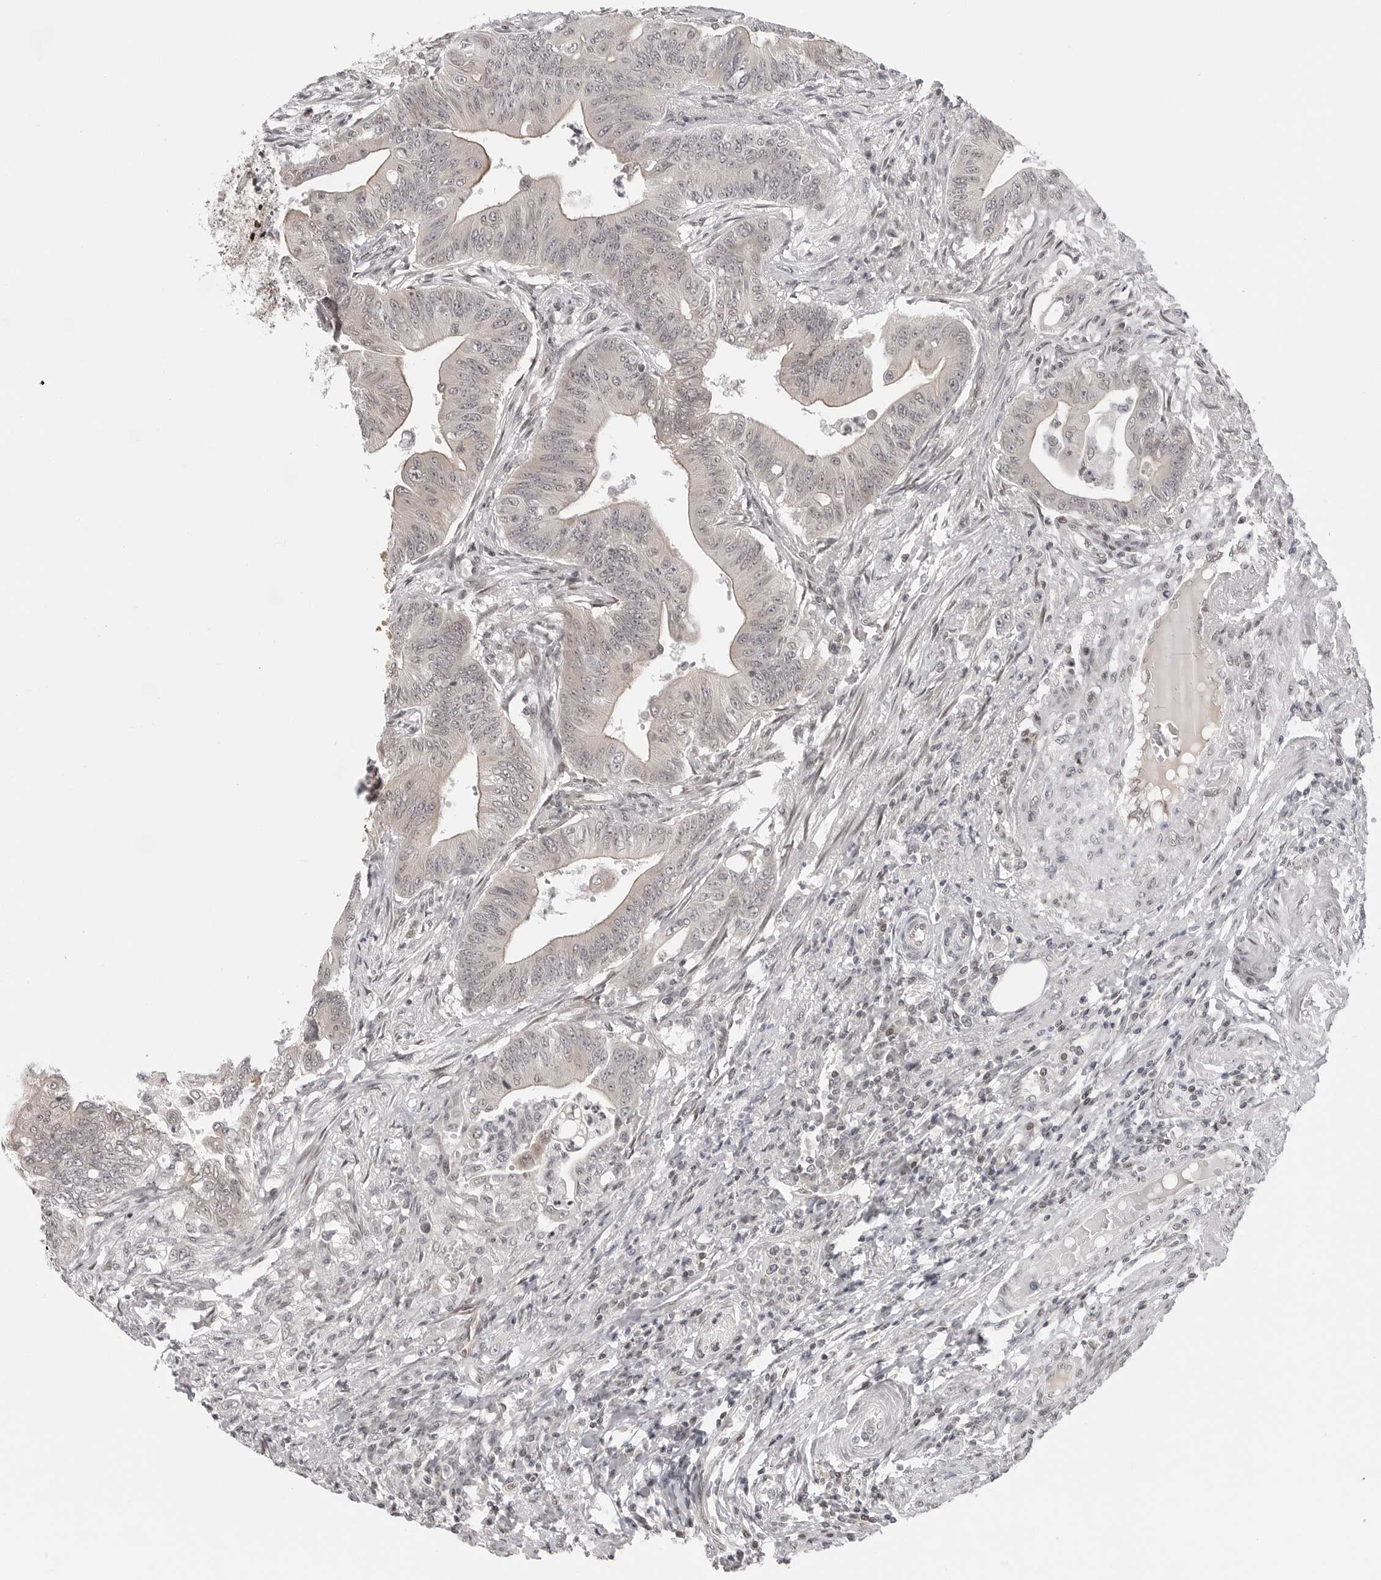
{"staining": {"intensity": "negative", "quantity": "none", "location": "none"}, "tissue": "colorectal cancer", "cell_type": "Tumor cells", "image_type": "cancer", "snomed": [{"axis": "morphology", "description": "Adenoma, NOS"}, {"axis": "morphology", "description": "Adenocarcinoma, NOS"}, {"axis": "topography", "description": "Colon"}], "caption": "Immunohistochemistry (IHC) of human colorectal cancer (adenocarcinoma) exhibits no expression in tumor cells.", "gene": "C8orf33", "patient": {"sex": "male", "age": 79}}